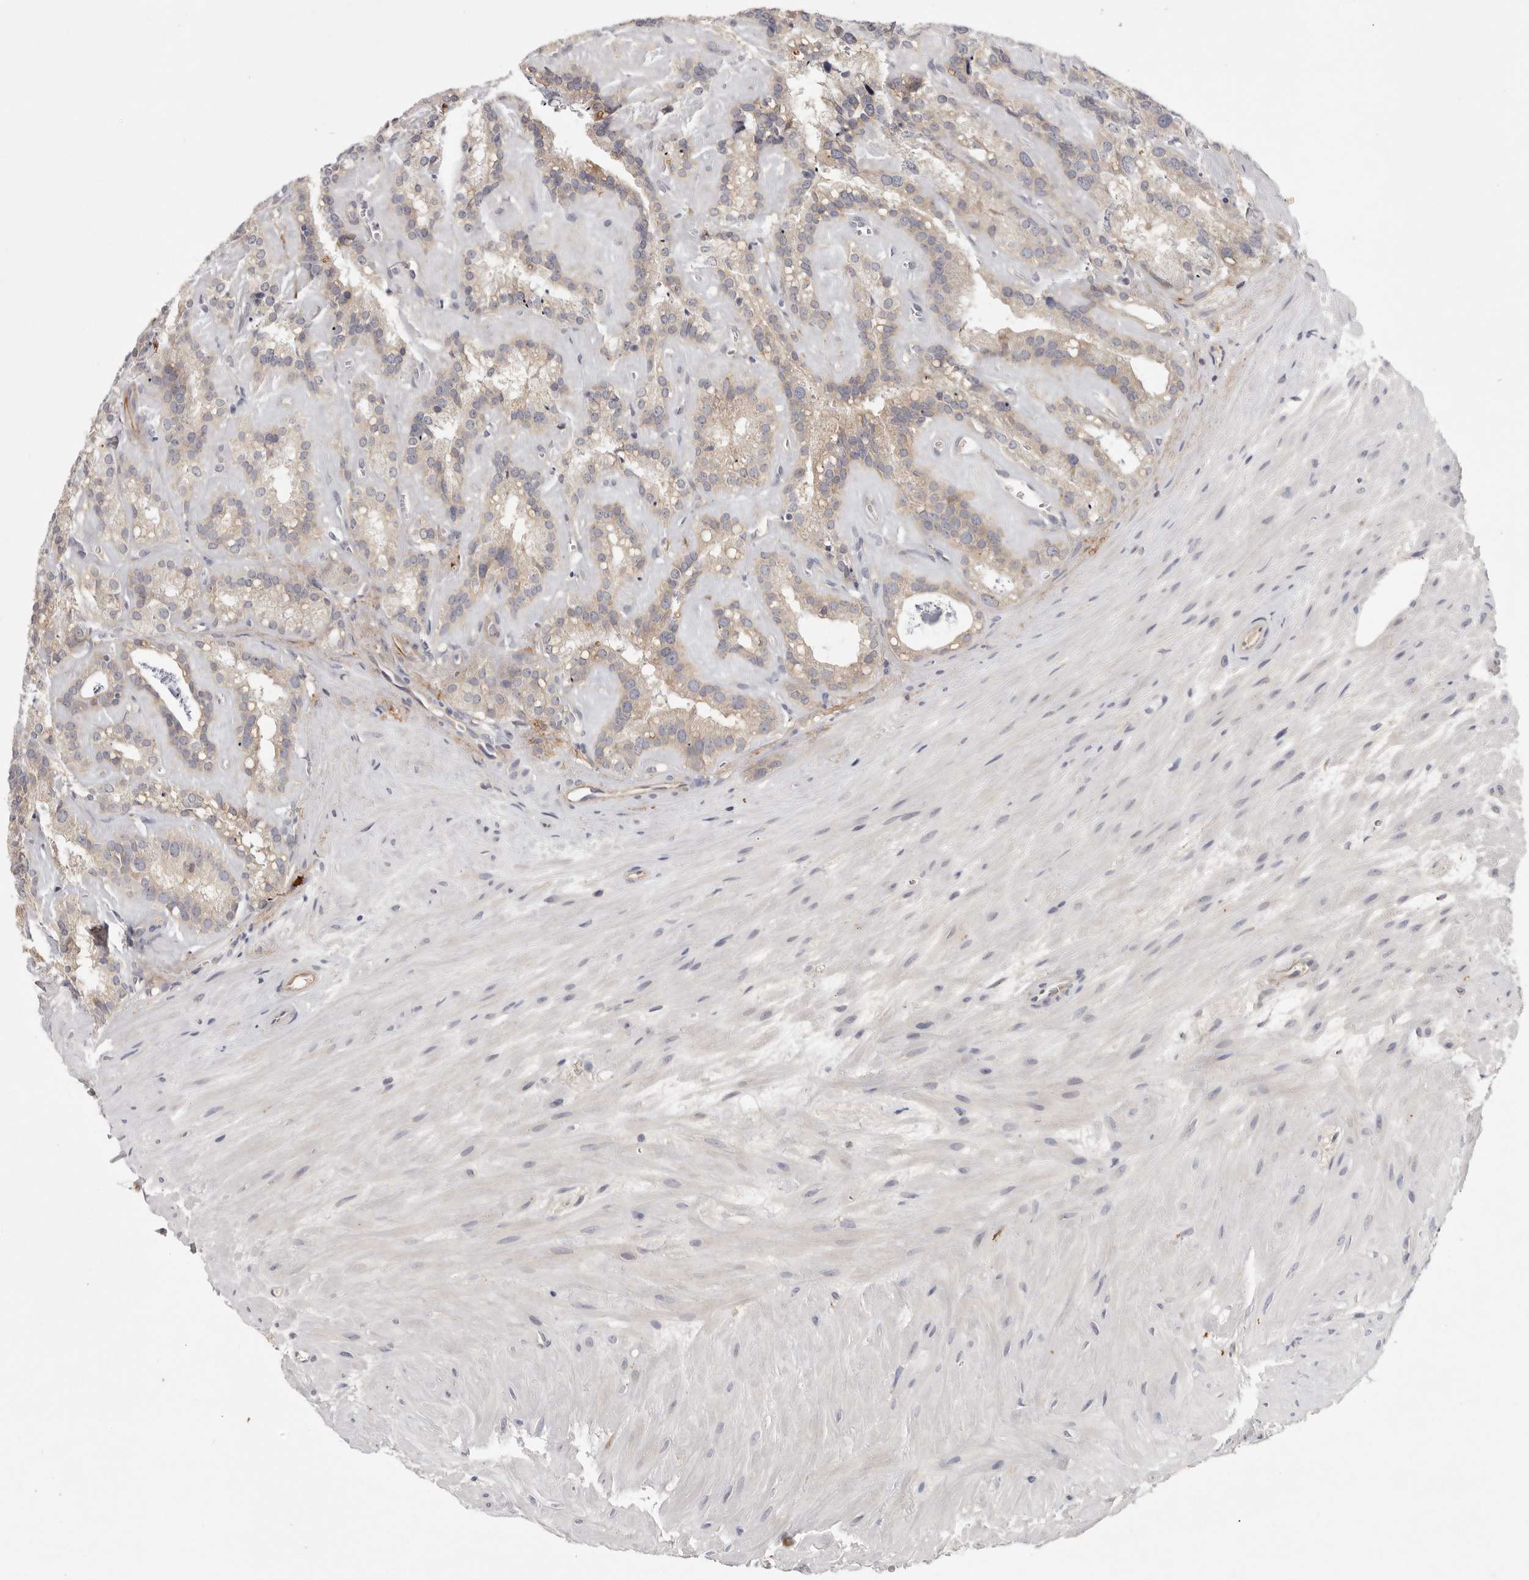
{"staining": {"intensity": "weak", "quantity": "25%-75%", "location": "cytoplasmic/membranous"}, "tissue": "seminal vesicle", "cell_type": "Glandular cells", "image_type": "normal", "snomed": [{"axis": "morphology", "description": "Normal tissue, NOS"}, {"axis": "topography", "description": "Prostate"}, {"axis": "topography", "description": "Seminal veicle"}], "caption": "Protein expression analysis of unremarkable human seminal vesicle reveals weak cytoplasmic/membranous staining in about 25%-75% of glandular cells.", "gene": "CFAP298", "patient": {"sex": "male", "age": 59}}